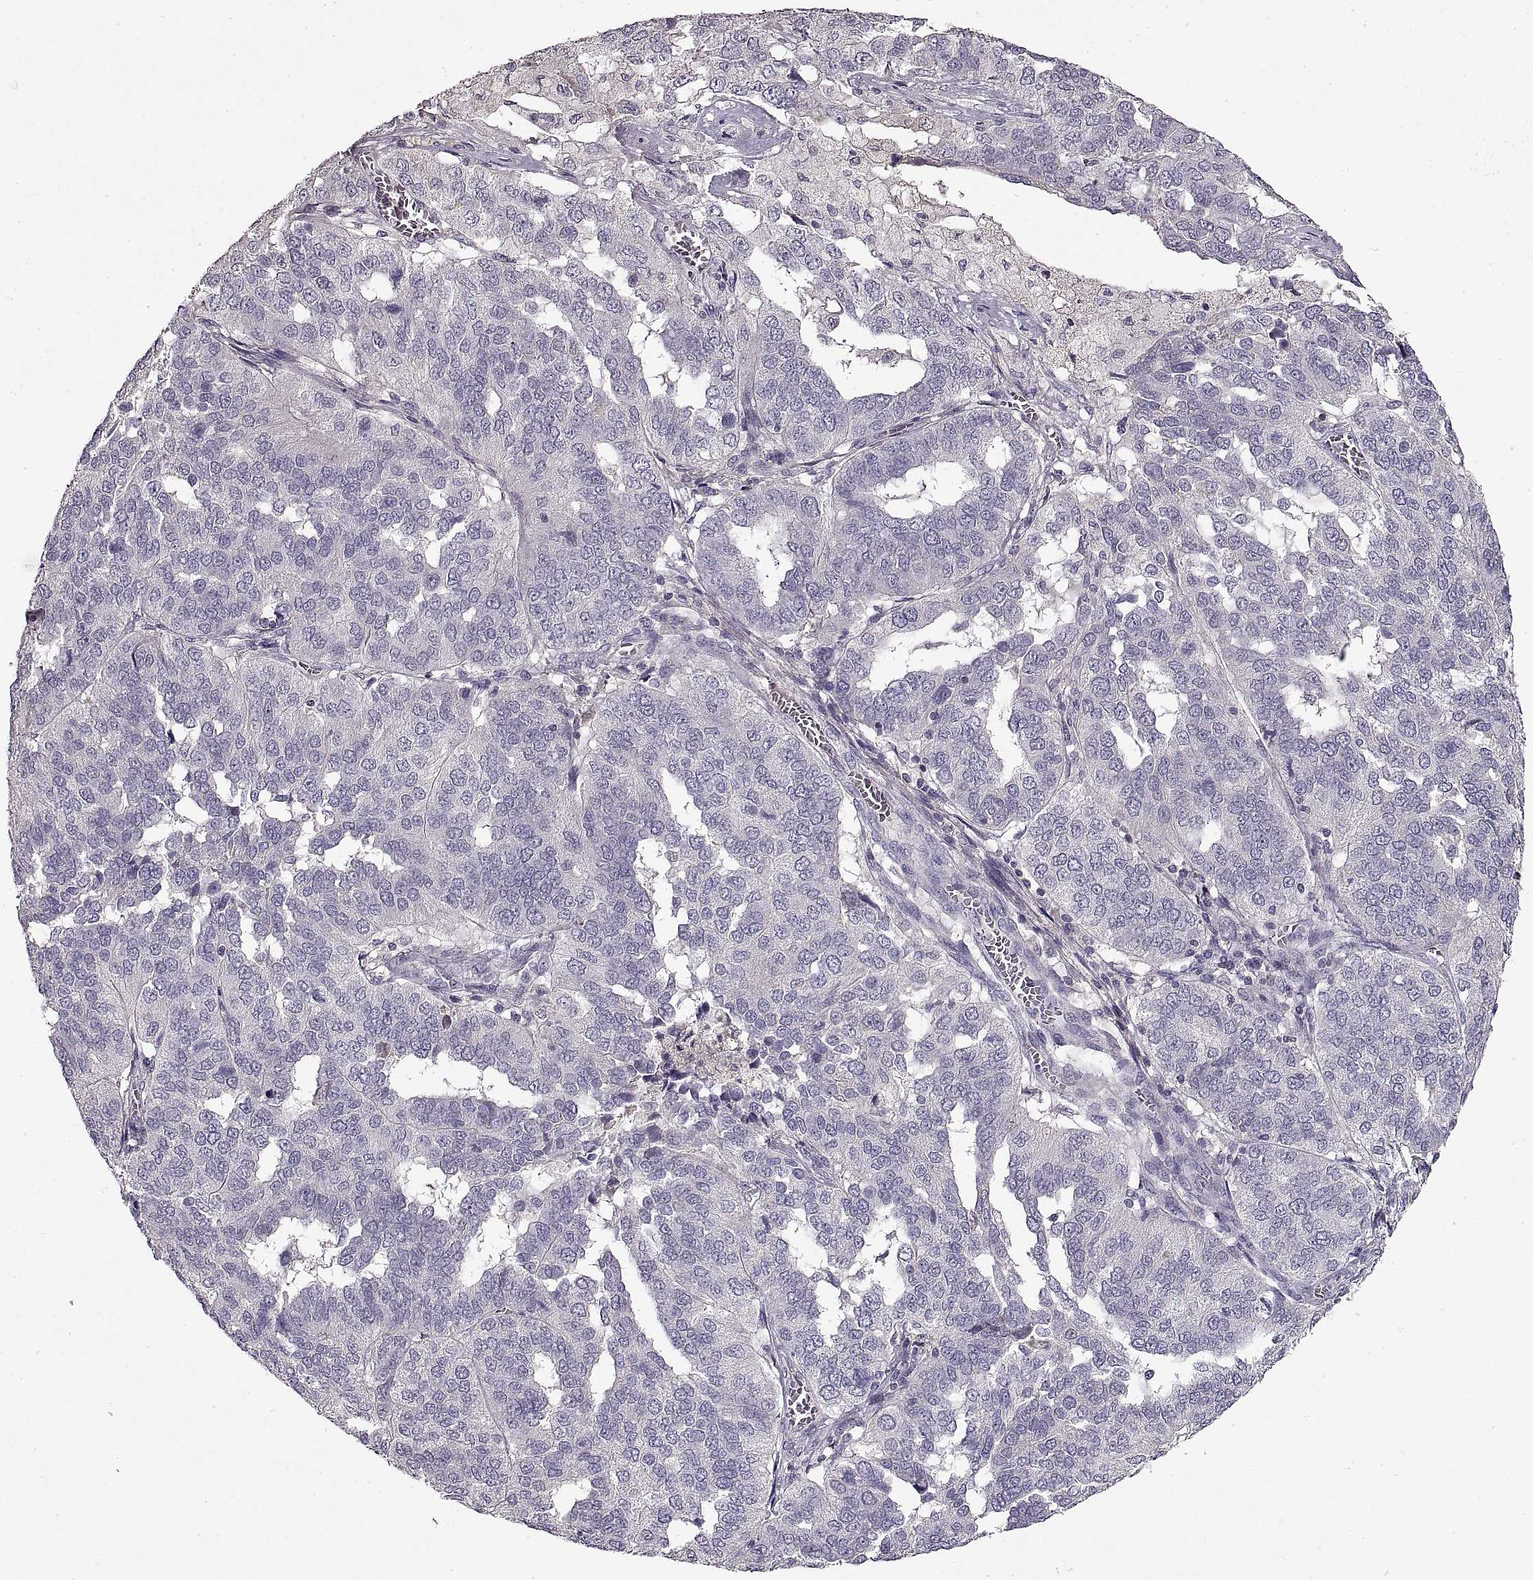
{"staining": {"intensity": "negative", "quantity": "none", "location": "none"}, "tissue": "ovarian cancer", "cell_type": "Tumor cells", "image_type": "cancer", "snomed": [{"axis": "morphology", "description": "Carcinoma, endometroid"}, {"axis": "topography", "description": "Soft tissue"}, {"axis": "topography", "description": "Ovary"}], "caption": "Tumor cells are negative for brown protein staining in endometroid carcinoma (ovarian).", "gene": "ADAM11", "patient": {"sex": "female", "age": 52}}